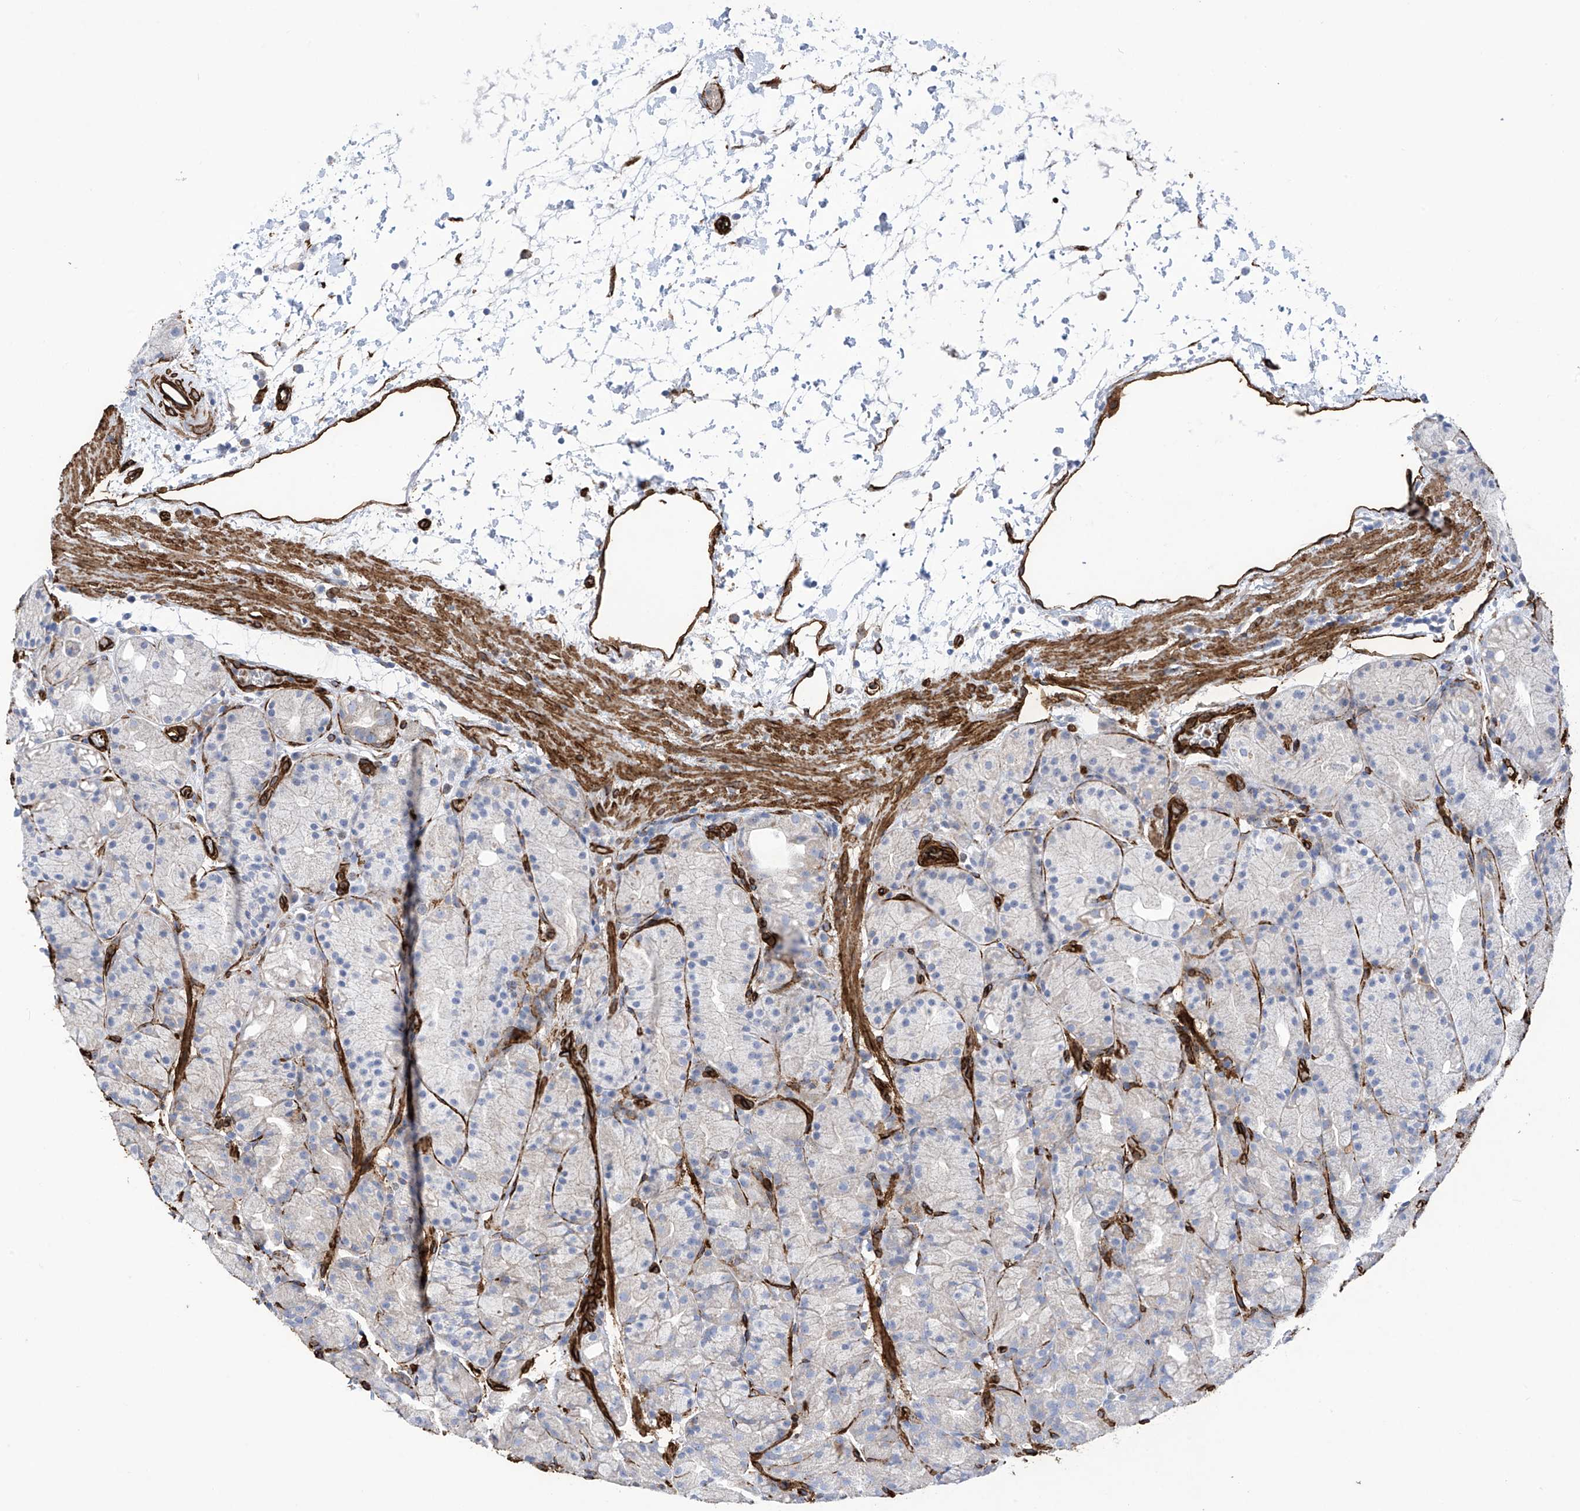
{"staining": {"intensity": "negative", "quantity": "none", "location": "none"}, "tissue": "stomach", "cell_type": "Glandular cells", "image_type": "normal", "snomed": [{"axis": "morphology", "description": "Normal tissue, NOS"}, {"axis": "topography", "description": "Stomach, upper"}], "caption": "Micrograph shows no protein positivity in glandular cells of normal stomach.", "gene": "UBTD1", "patient": {"sex": "male", "age": 48}}